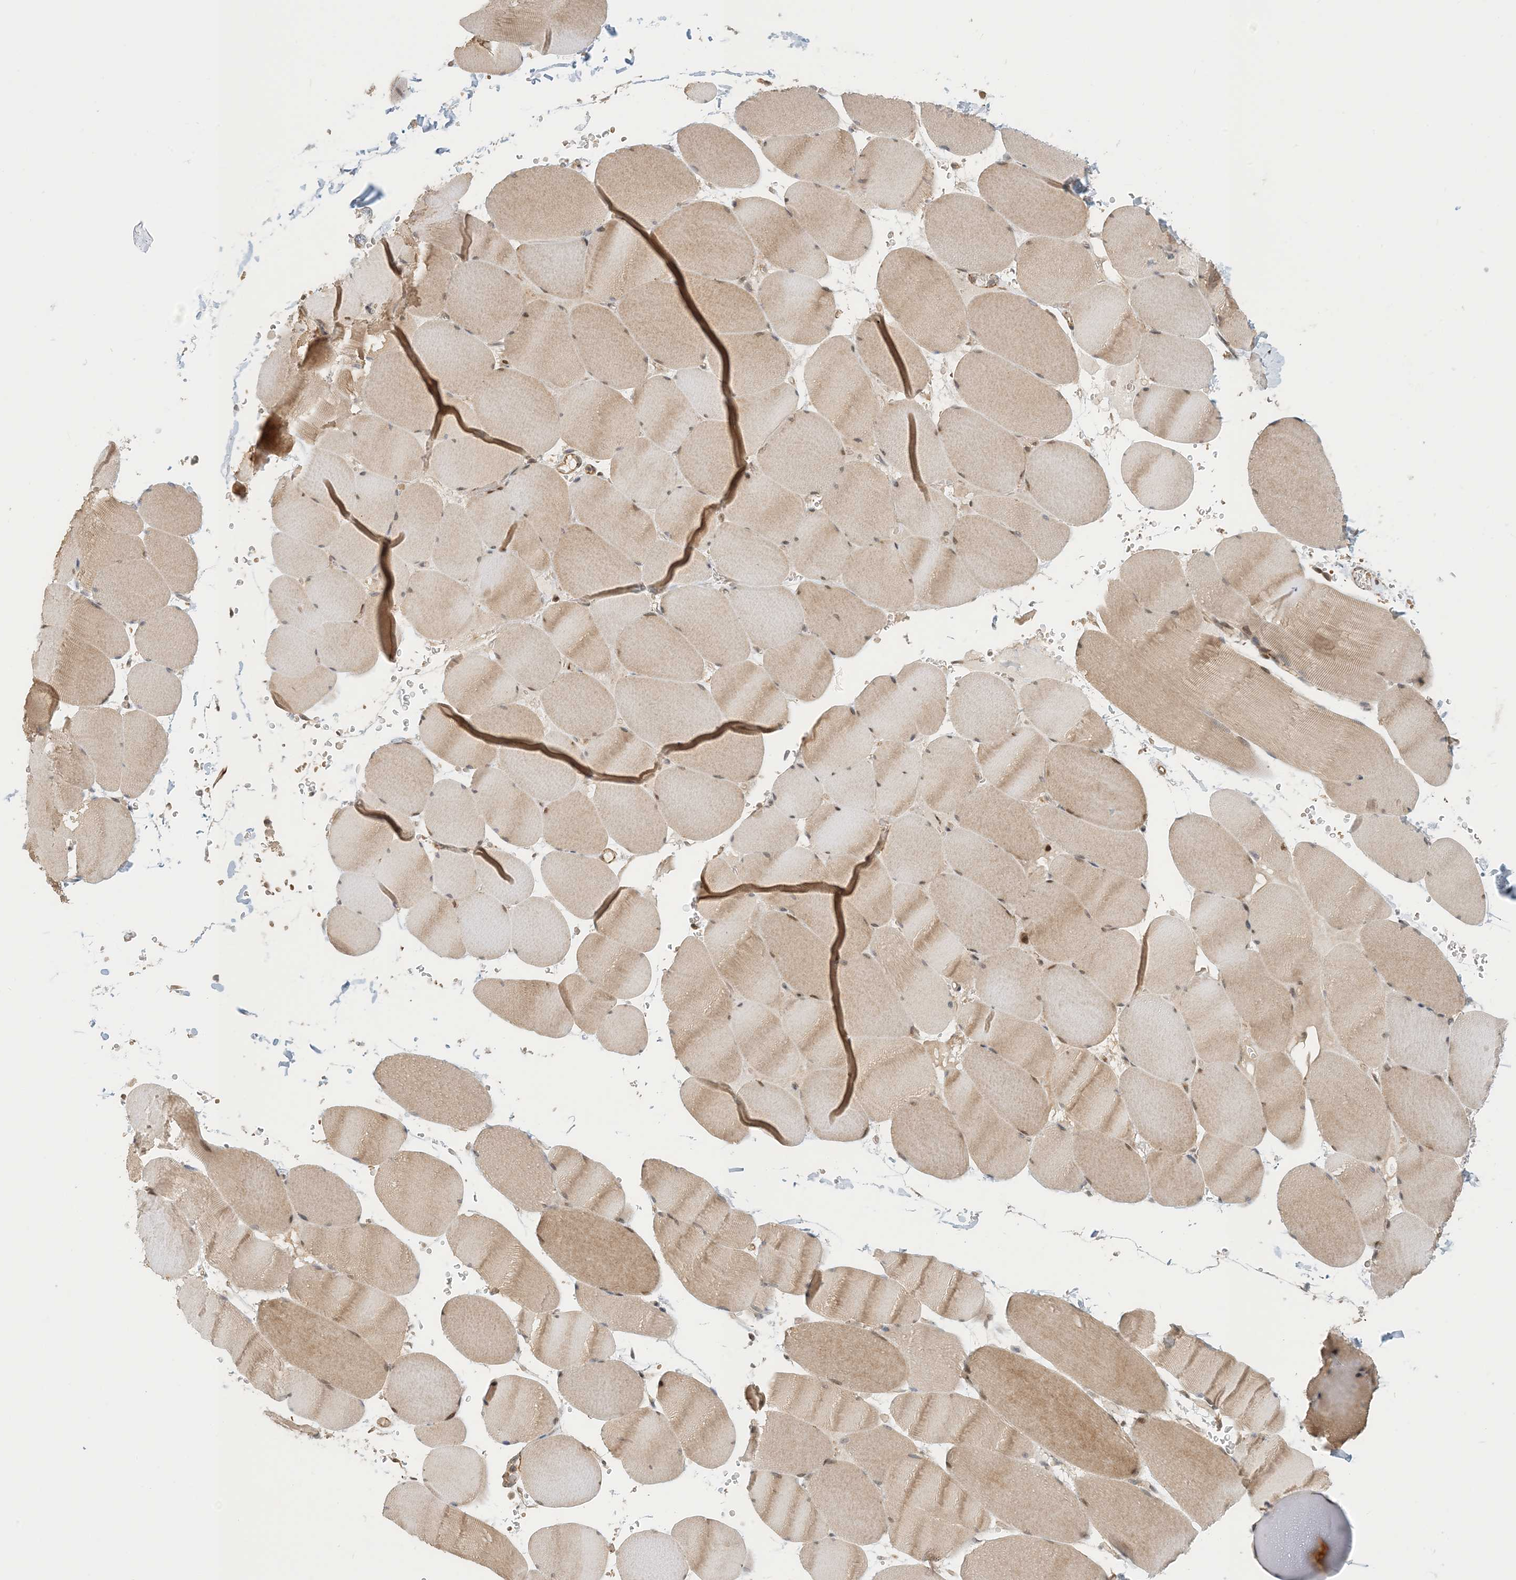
{"staining": {"intensity": "moderate", "quantity": "<25%", "location": "nuclear"}, "tissue": "skeletal muscle", "cell_type": "Myocytes", "image_type": "normal", "snomed": [{"axis": "morphology", "description": "Normal tissue, NOS"}, {"axis": "topography", "description": "Skeletal muscle"}, {"axis": "topography", "description": "Head-Neck"}], "caption": "Immunohistochemistry (DAB (3,3'-diaminobenzidine)) staining of unremarkable human skeletal muscle exhibits moderate nuclear protein positivity in about <25% of myocytes.", "gene": "MAPKBP1", "patient": {"sex": "male", "age": 66}}